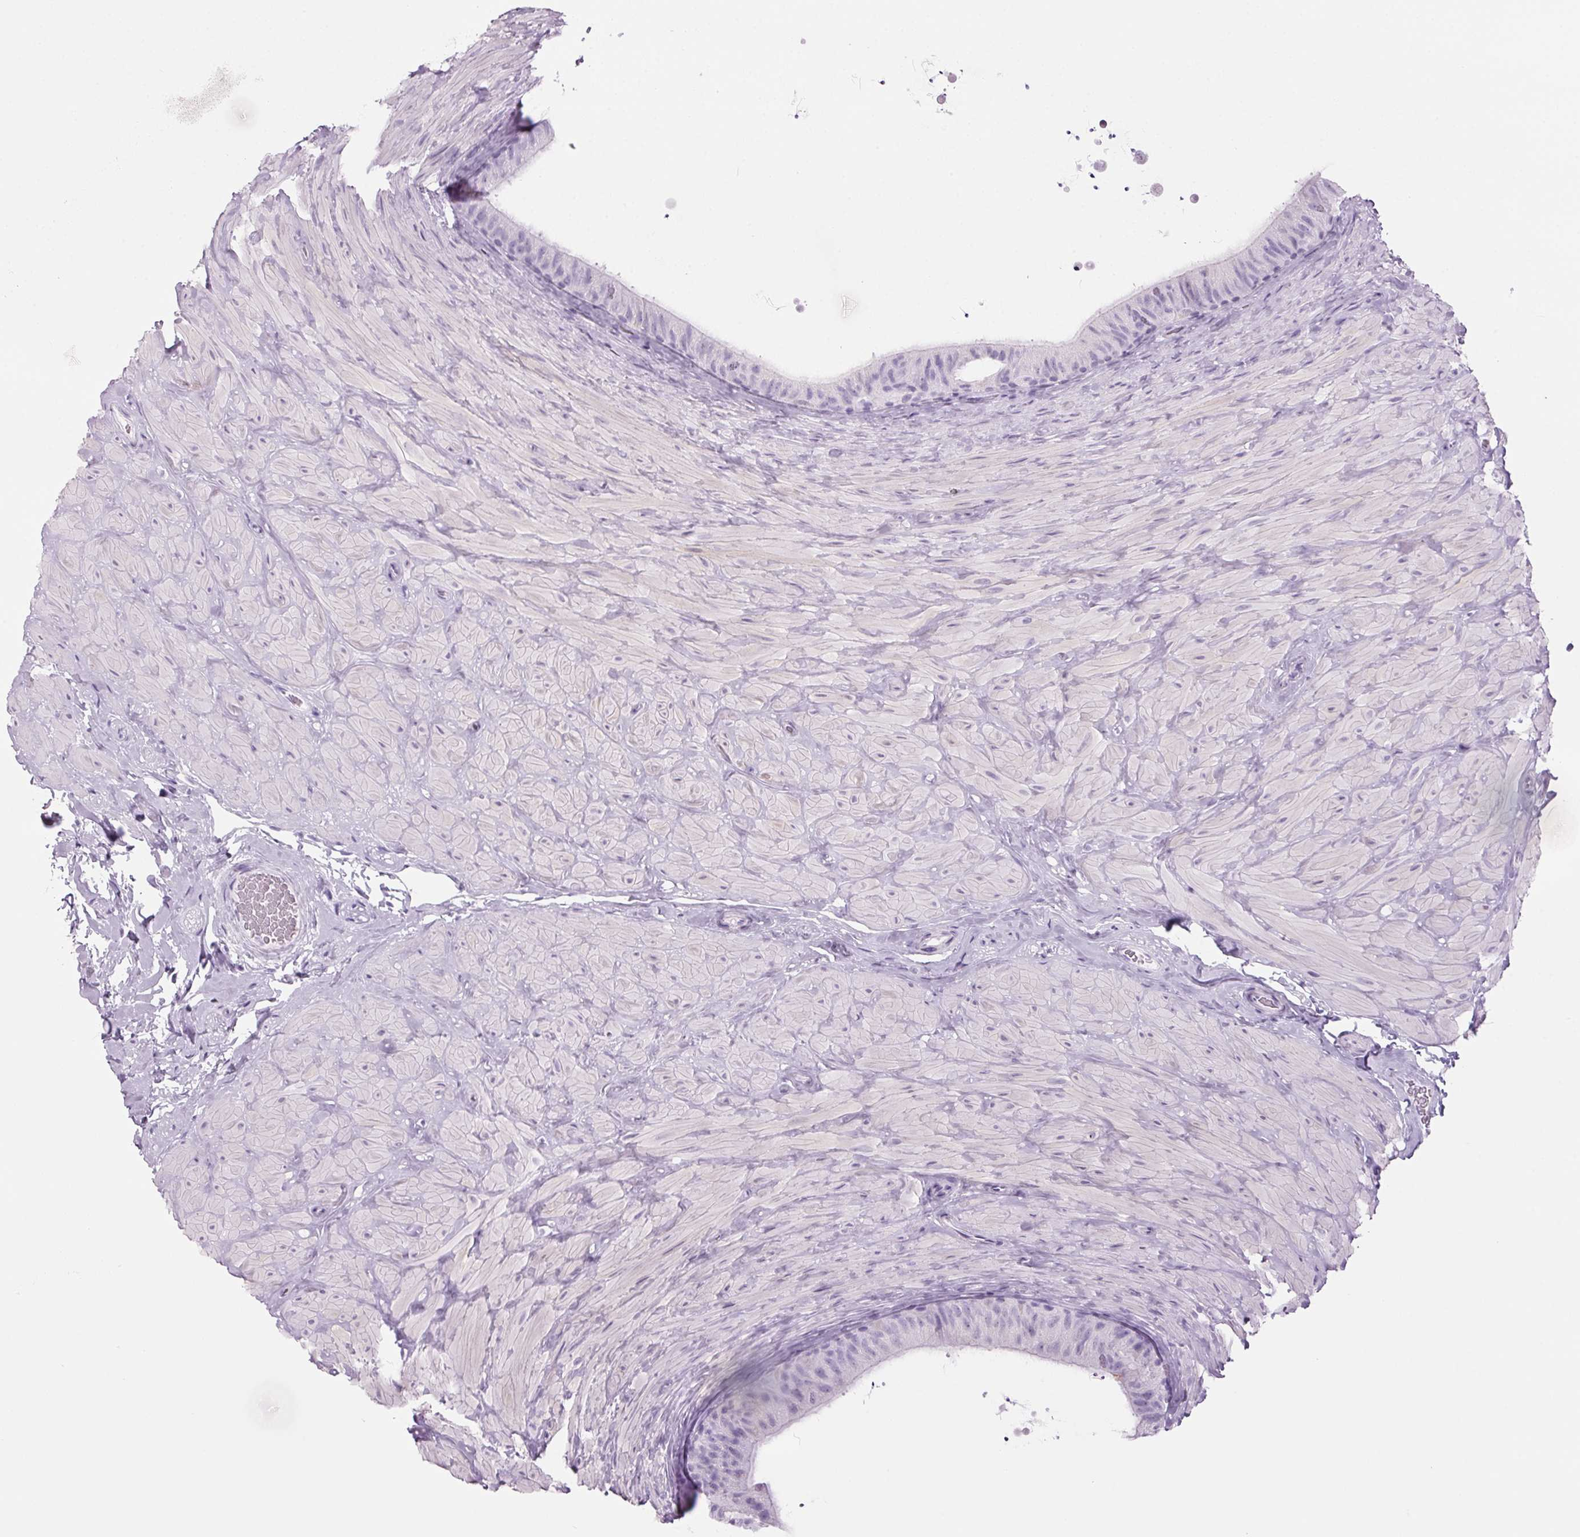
{"staining": {"intensity": "negative", "quantity": "none", "location": "none"}, "tissue": "epididymis", "cell_type": "Glandular cells", "image_type": "normal", "snomed": [{"axis": "morphology", "description": "Normal tissue, NOS"}, {"axis": "topography", "description": "Epididymis, spermatic cord, NOS"}, {"axis": "topography", "description": "Epididymis"}], "caption": "Immunohistochemistry of normal epididymis exhibits no positivity in glandular cells.", "gene": "PPP1R1A", "patient": {"sex": "male", "age": 31}}